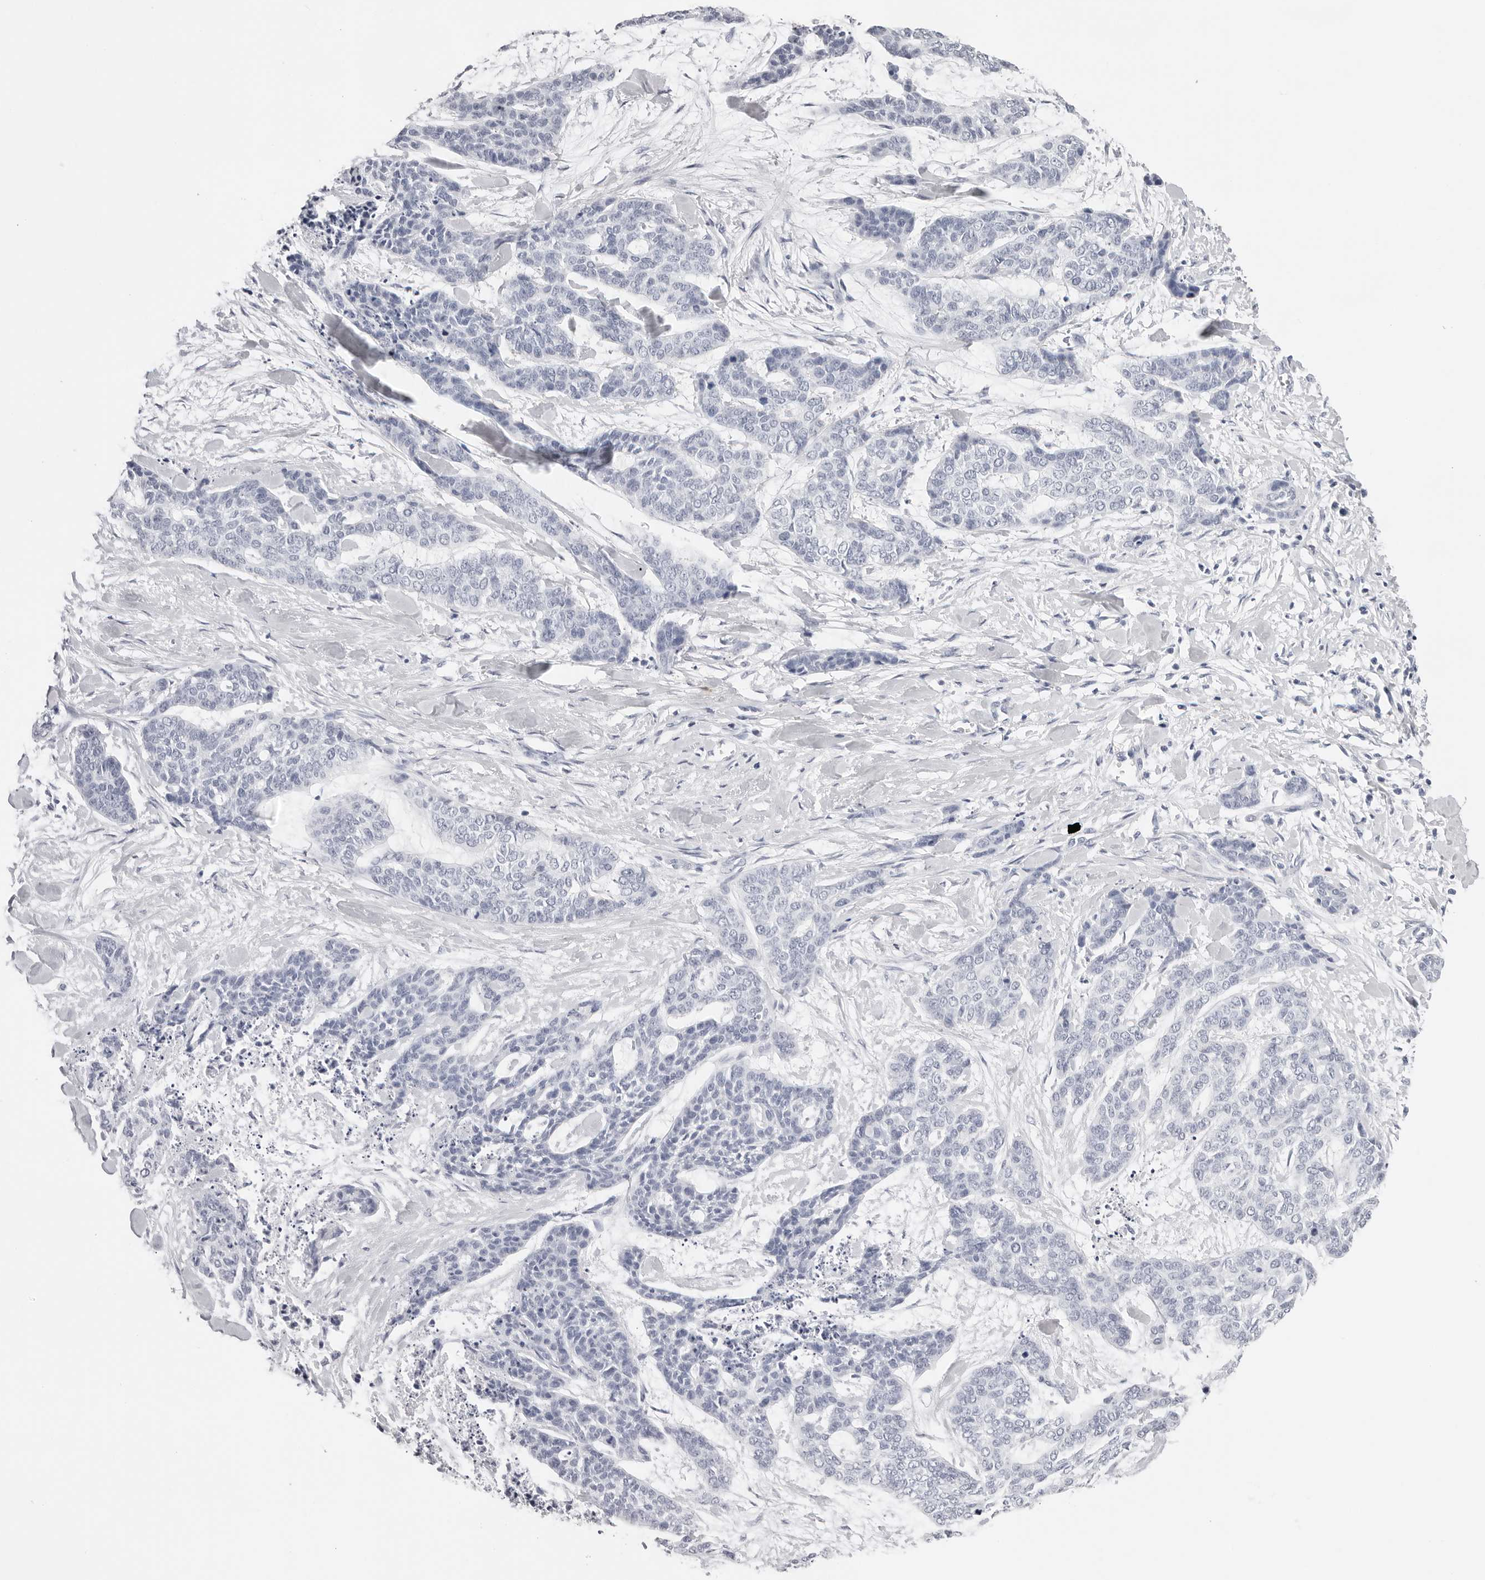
{"staining": {"intensity": "negative", "quantity": "none", "location": "none"}, "tissue": "skin cancer", "cell_type": "Tumor cells", "image_type": "cancer", "snomed": [{"axis": "morphology", "description": "Basal cell carcinoma"}, {"axis": "topography", "description": "Skin"}], "caption": "Immunohistochemistry (IHC) of basal cell carcinoma (skin) shows no expression in tumor cells.", "gene": "CST5", "patient": {"sex": "female", "age": 64}}